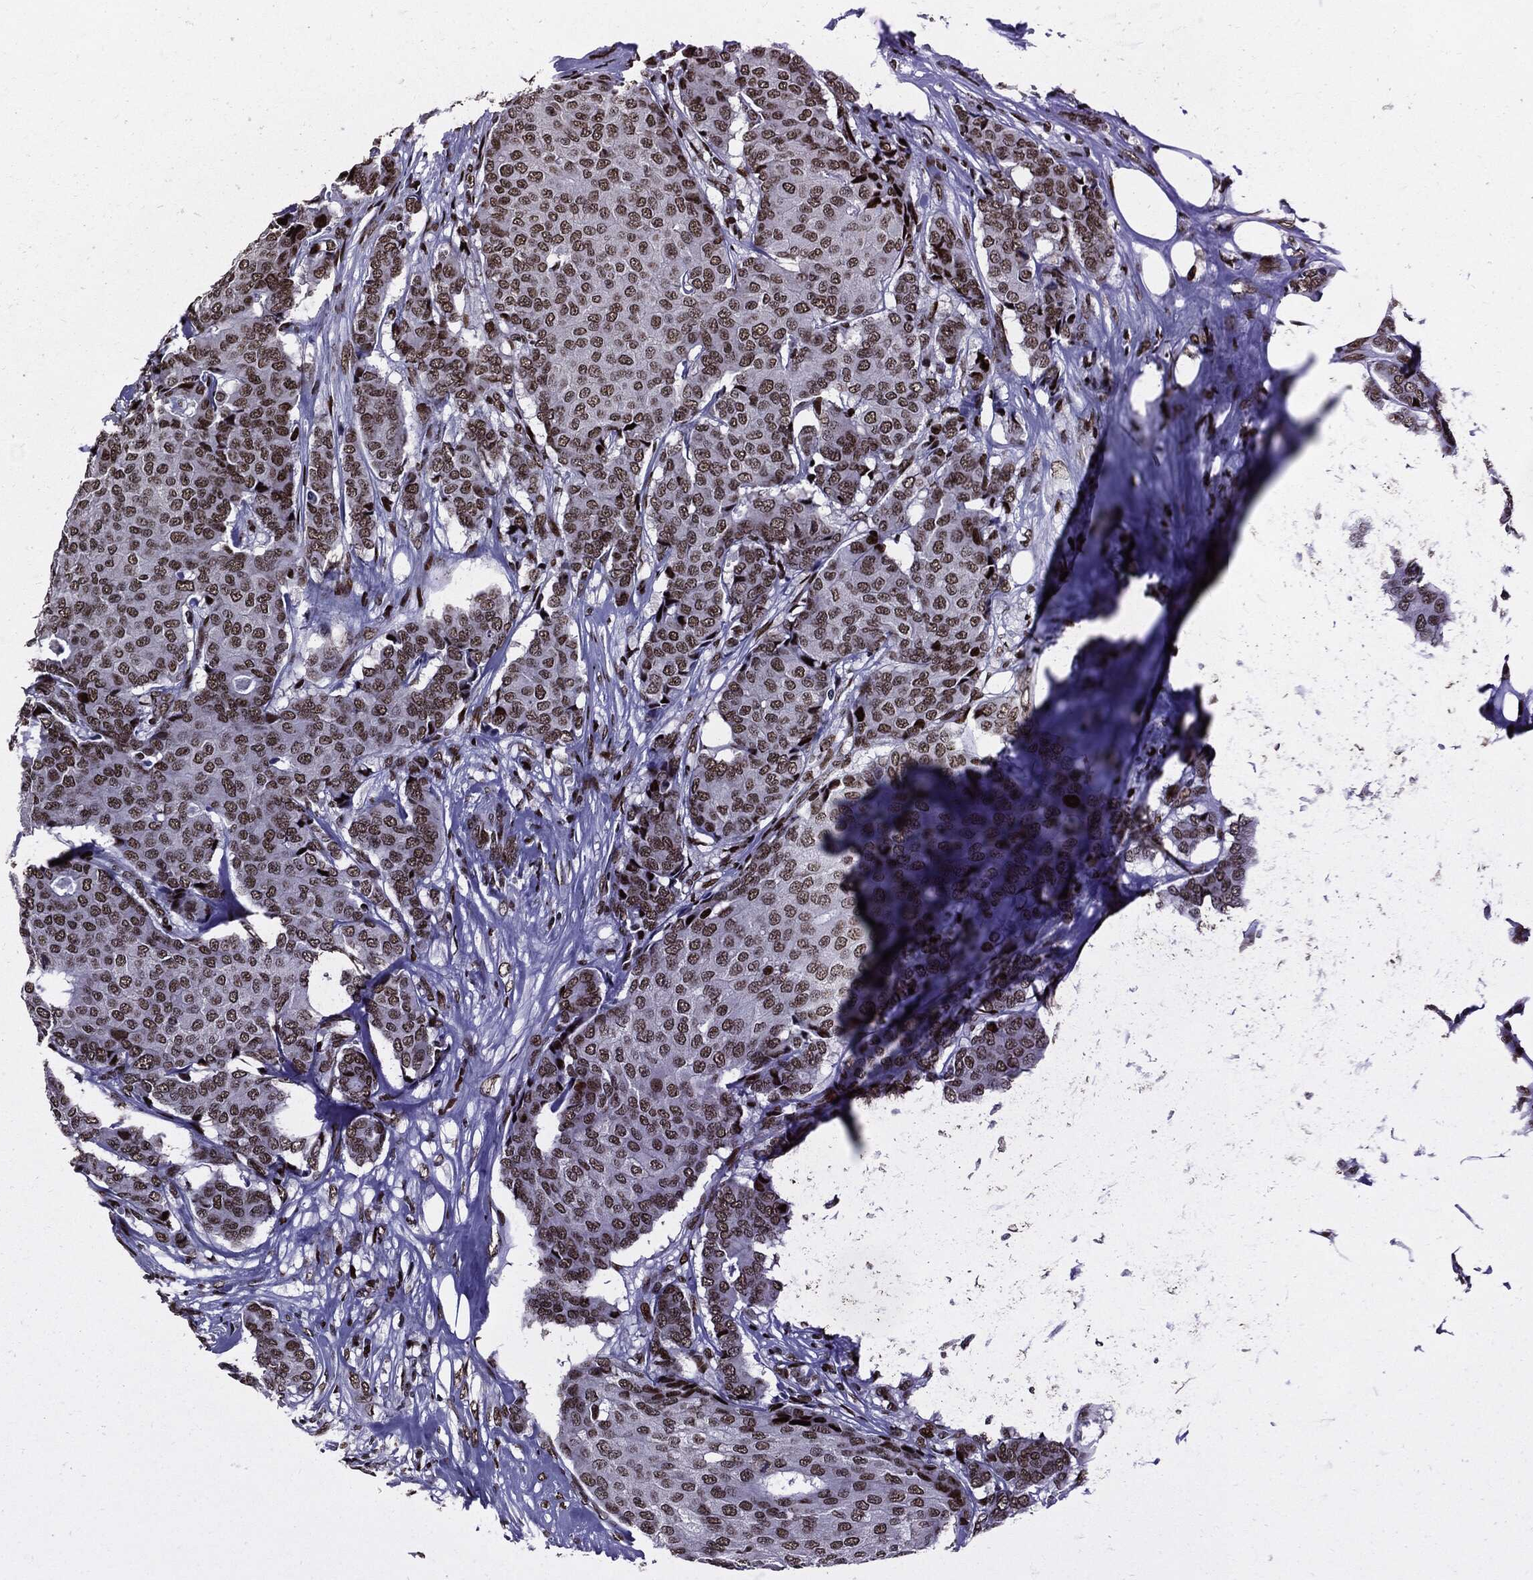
{"staining": {"intensity": "moderate", "quantity": ">75%", "location": "nuclear"}, "tissue": "breast cancer", "cell_type": "Tumor cells", "image_type": "cancer", "snomed": [{"axis": "morphology", "description": "Duct carcinoma"}, {"axis": "topography", "description": "Breast"}], "caption": "A photomicrograph showing moderate nuclear staining in about >75% of tumor cells in breast cancer, as visualized by brown immunohistochemical staining.", "gene": "ZFP91", "patient": {"sex": "female", "age": 75}}